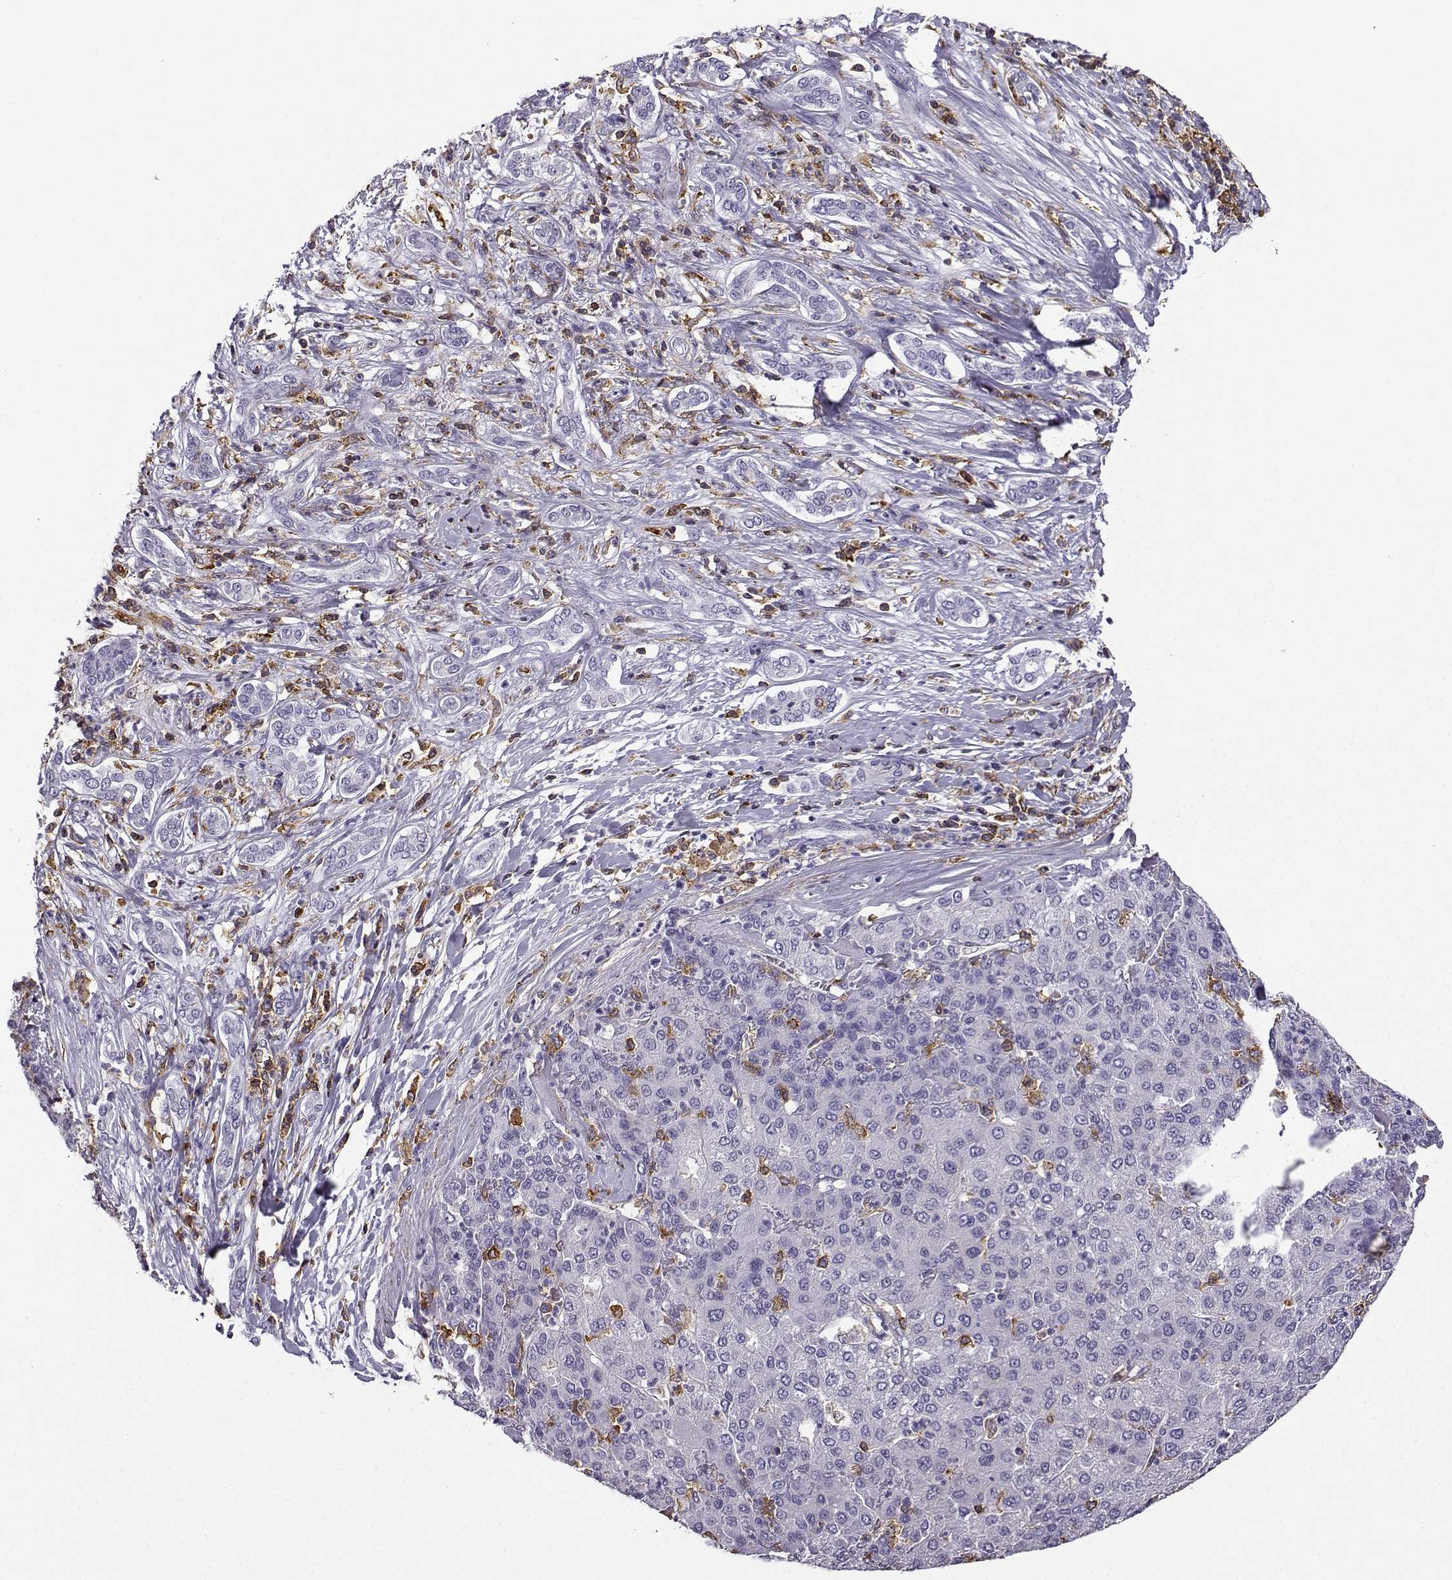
{"staining": {"intensity": "negative", "quantity": "none", "location": "none"}, "tissue": "liver cancer", "cell_type": "Tumor cells", "image_type": "cancer", "snomed": [{"axis": "morphology", "description": "Carcinoma, Hepatocellular, NOS"}, {"axis": "topography", "description": "Liver"}], "caption": "The immunohistochemistry micrograph has no significant positivity in tumor cells of liver hepatocellular carcinoma tissue.", "gene": "DOCK10", "patient": {"sex": "male", "age": 65}}